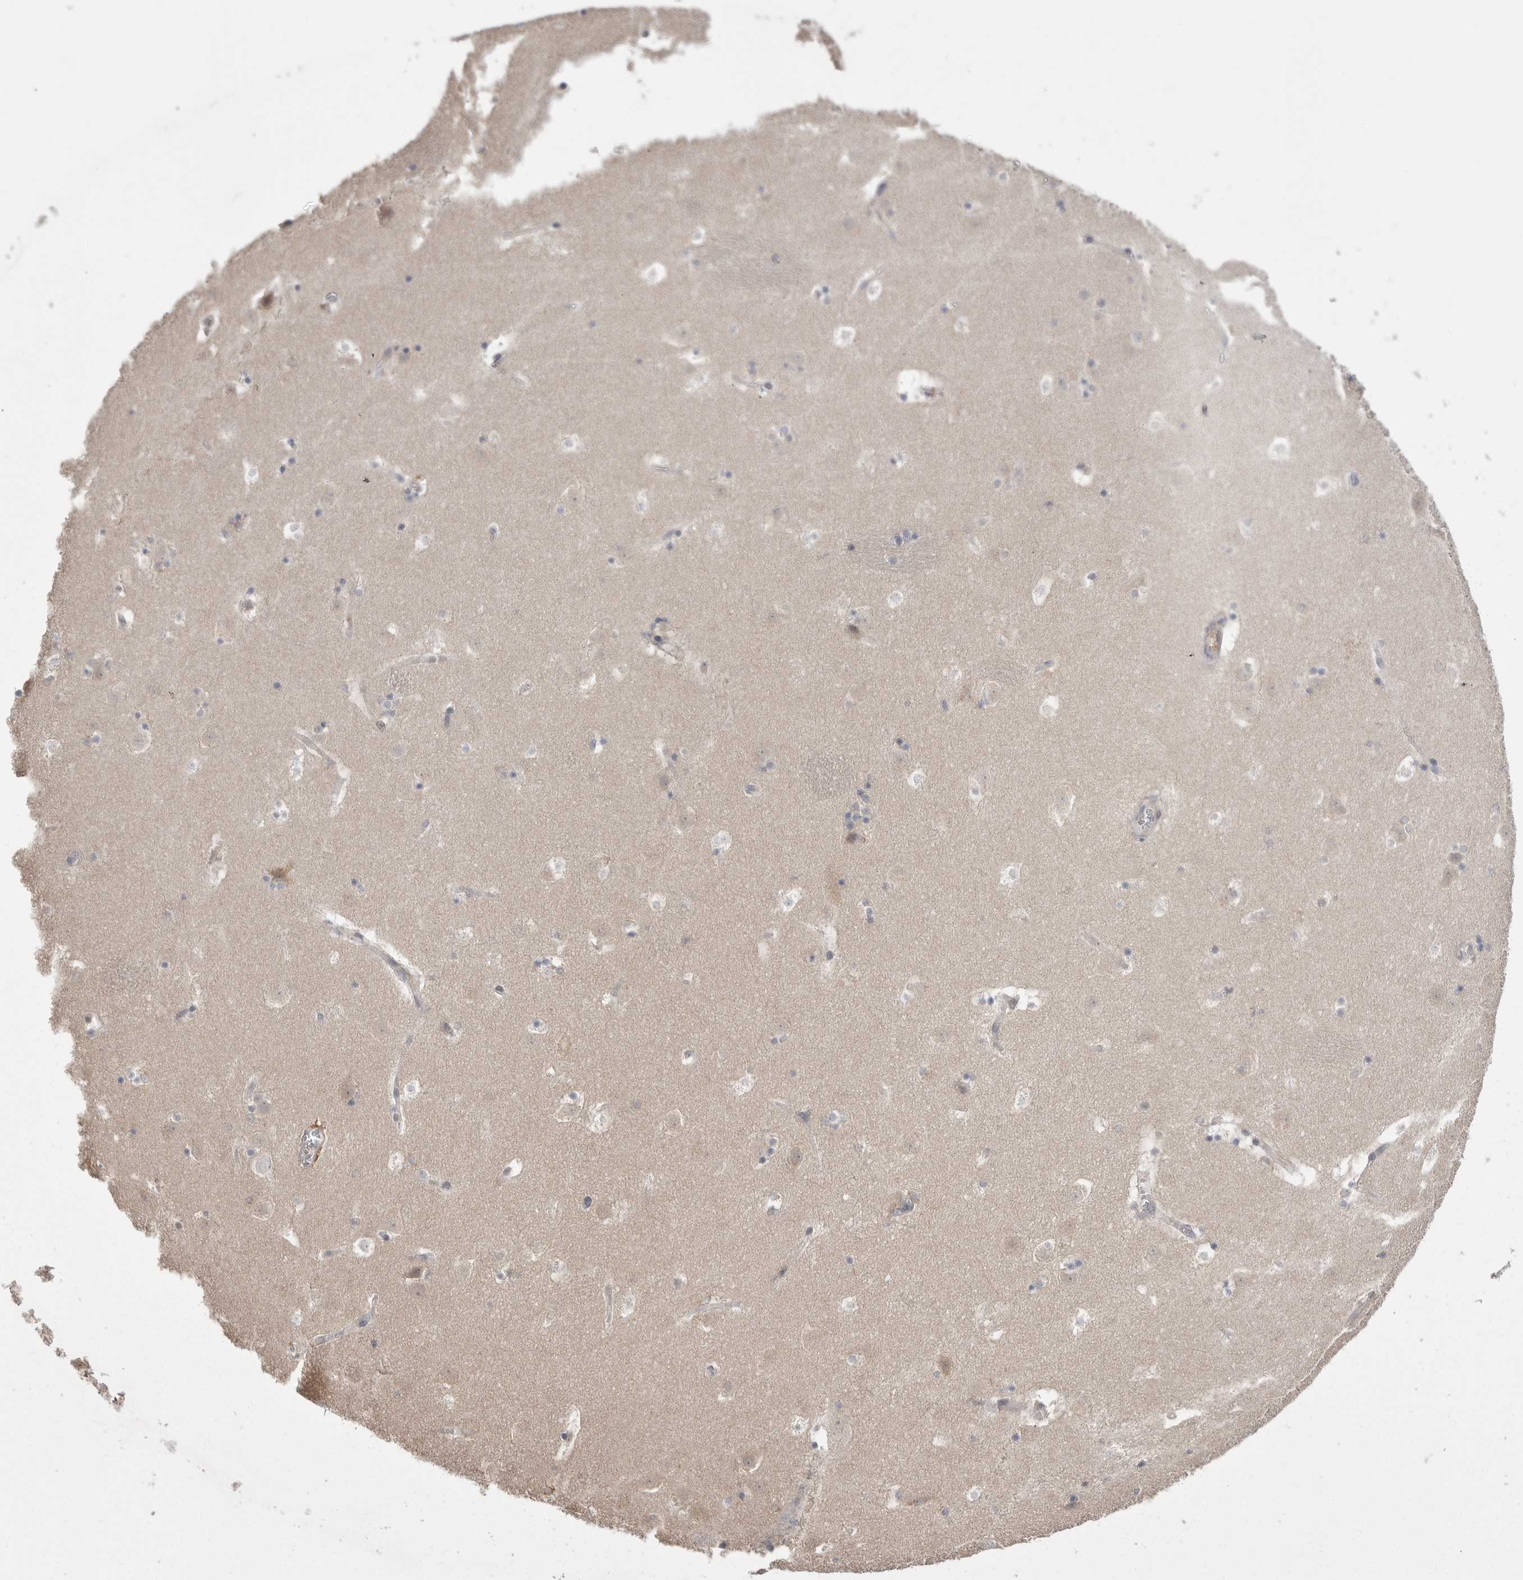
{"staining": {"intensity": "negative", "quantity": "none", "location": "none"}, "tissue": "caudate", "cell_type": "Glial cells", "image_type": "normal", "snomed": [{"axis": "morphology", "description": "Normal tissue, NOS"}, {"axis": "topography", "description": "Lateral ventricle wall"}], "caption": "There is no significant positivity in glial cells of caudate. (DAB (3,3'-diaminobenzidine) immunohistochemistry (IHC) visualized using brightfield microscopy, high magnification).", "gene": "TOP2A", "patient": {"sex": "male", "age": 45}}